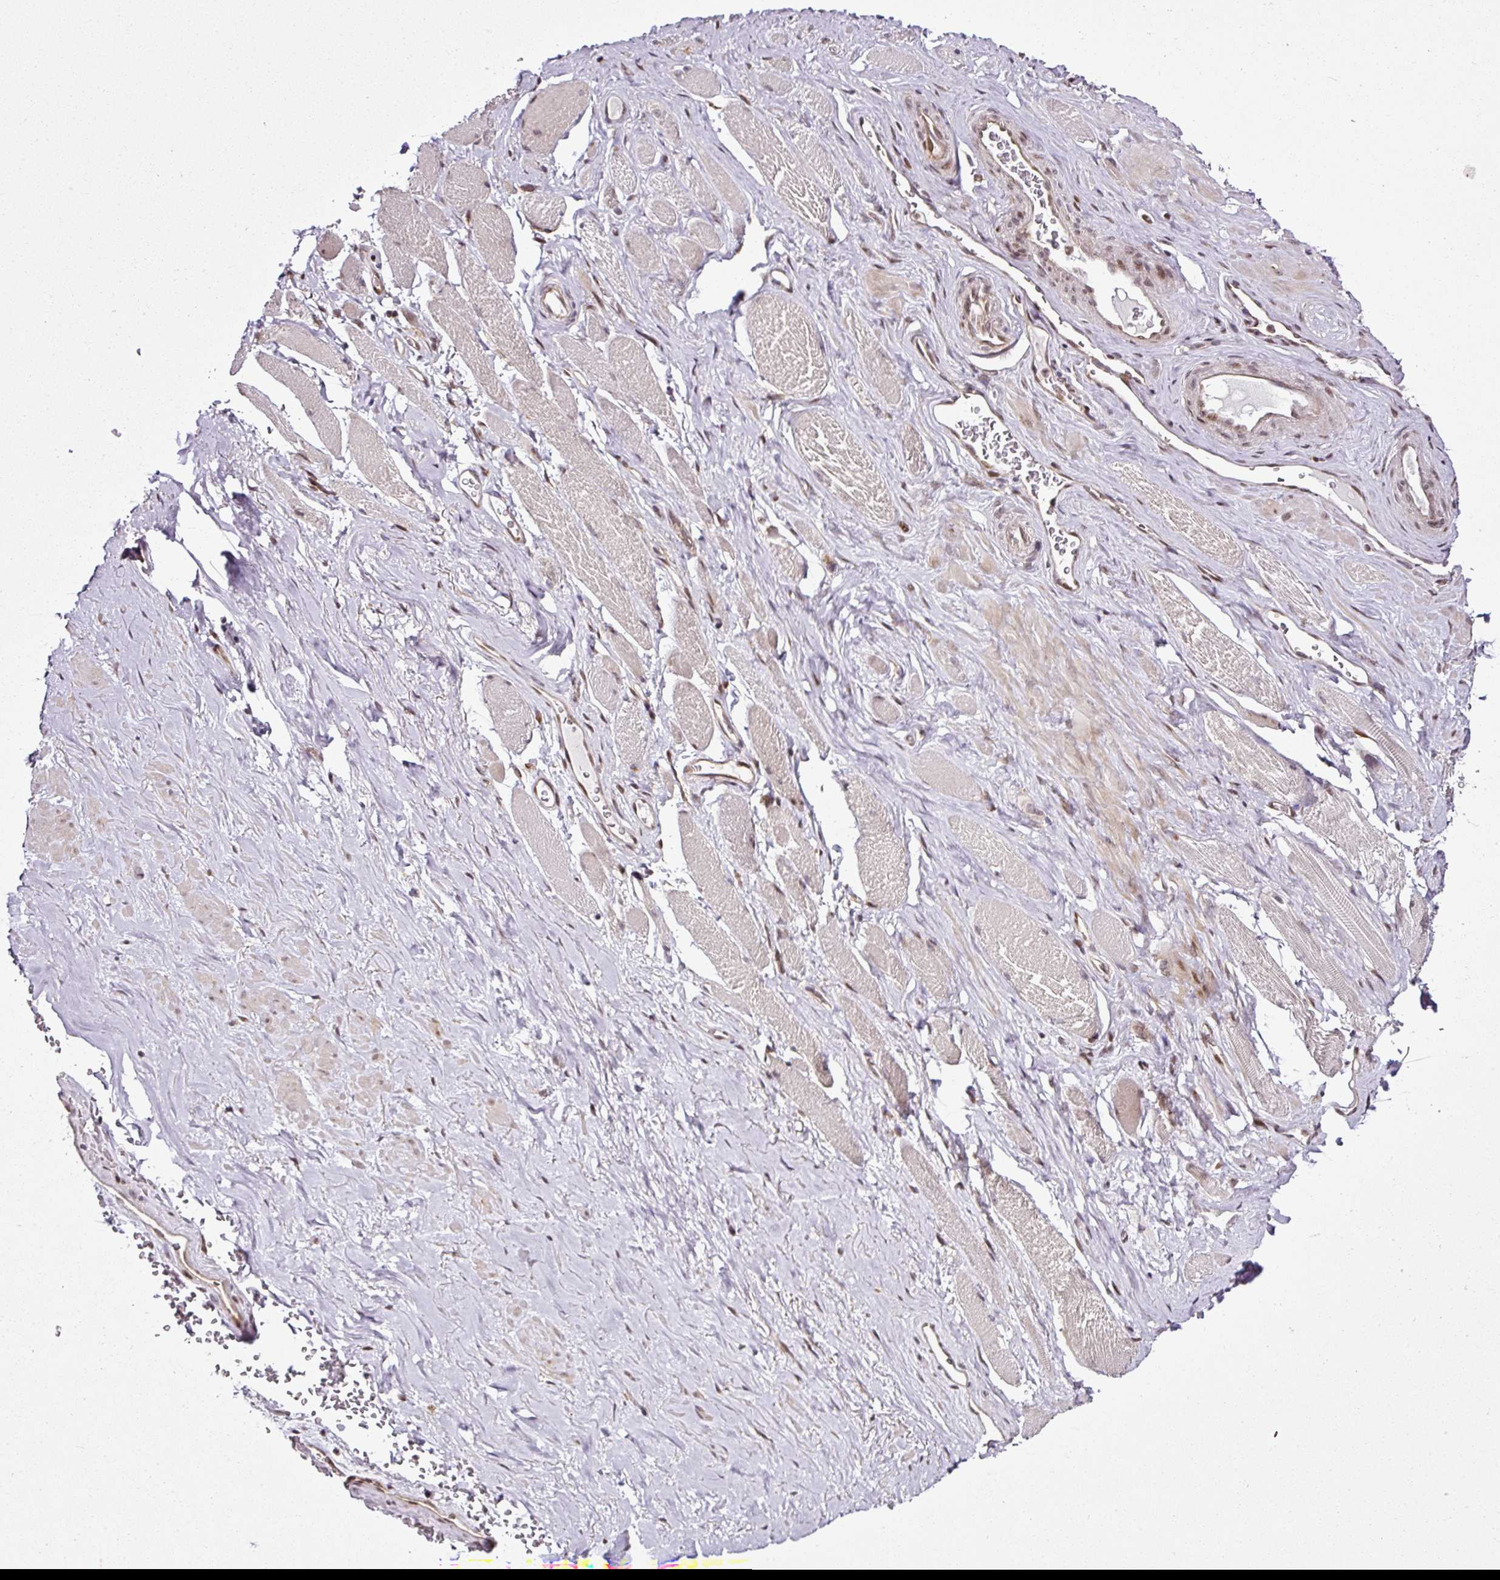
{"staining": {"intensity": "weak", "quantity": "25%-75%", "location": "nuclear"}, "tissue": "soft tissue", "cell_type": "Fibroblasts", "image_type": "normal", "snomed": [{"axis": "morphology", "description": "Normal tissue, NOS"}, {"axis": "topography", "description": "Prostate"}, {"axis": "topography", "description": "Peripheral nerve tissue"}], "caption": "High-power microscopy captured an immunohistochemistry histopathology image of benign soft tissue, revealing weak nuclear positivity in about 25%-75% of fibroblasts. The staining was performed using DAB to visualize the protein expression in brown, while the nuclei were stained in blue with hematoxylin (Magnification: 20x).", "gene": "COPRS", "patient": {"sex": "male", "age": 61}}